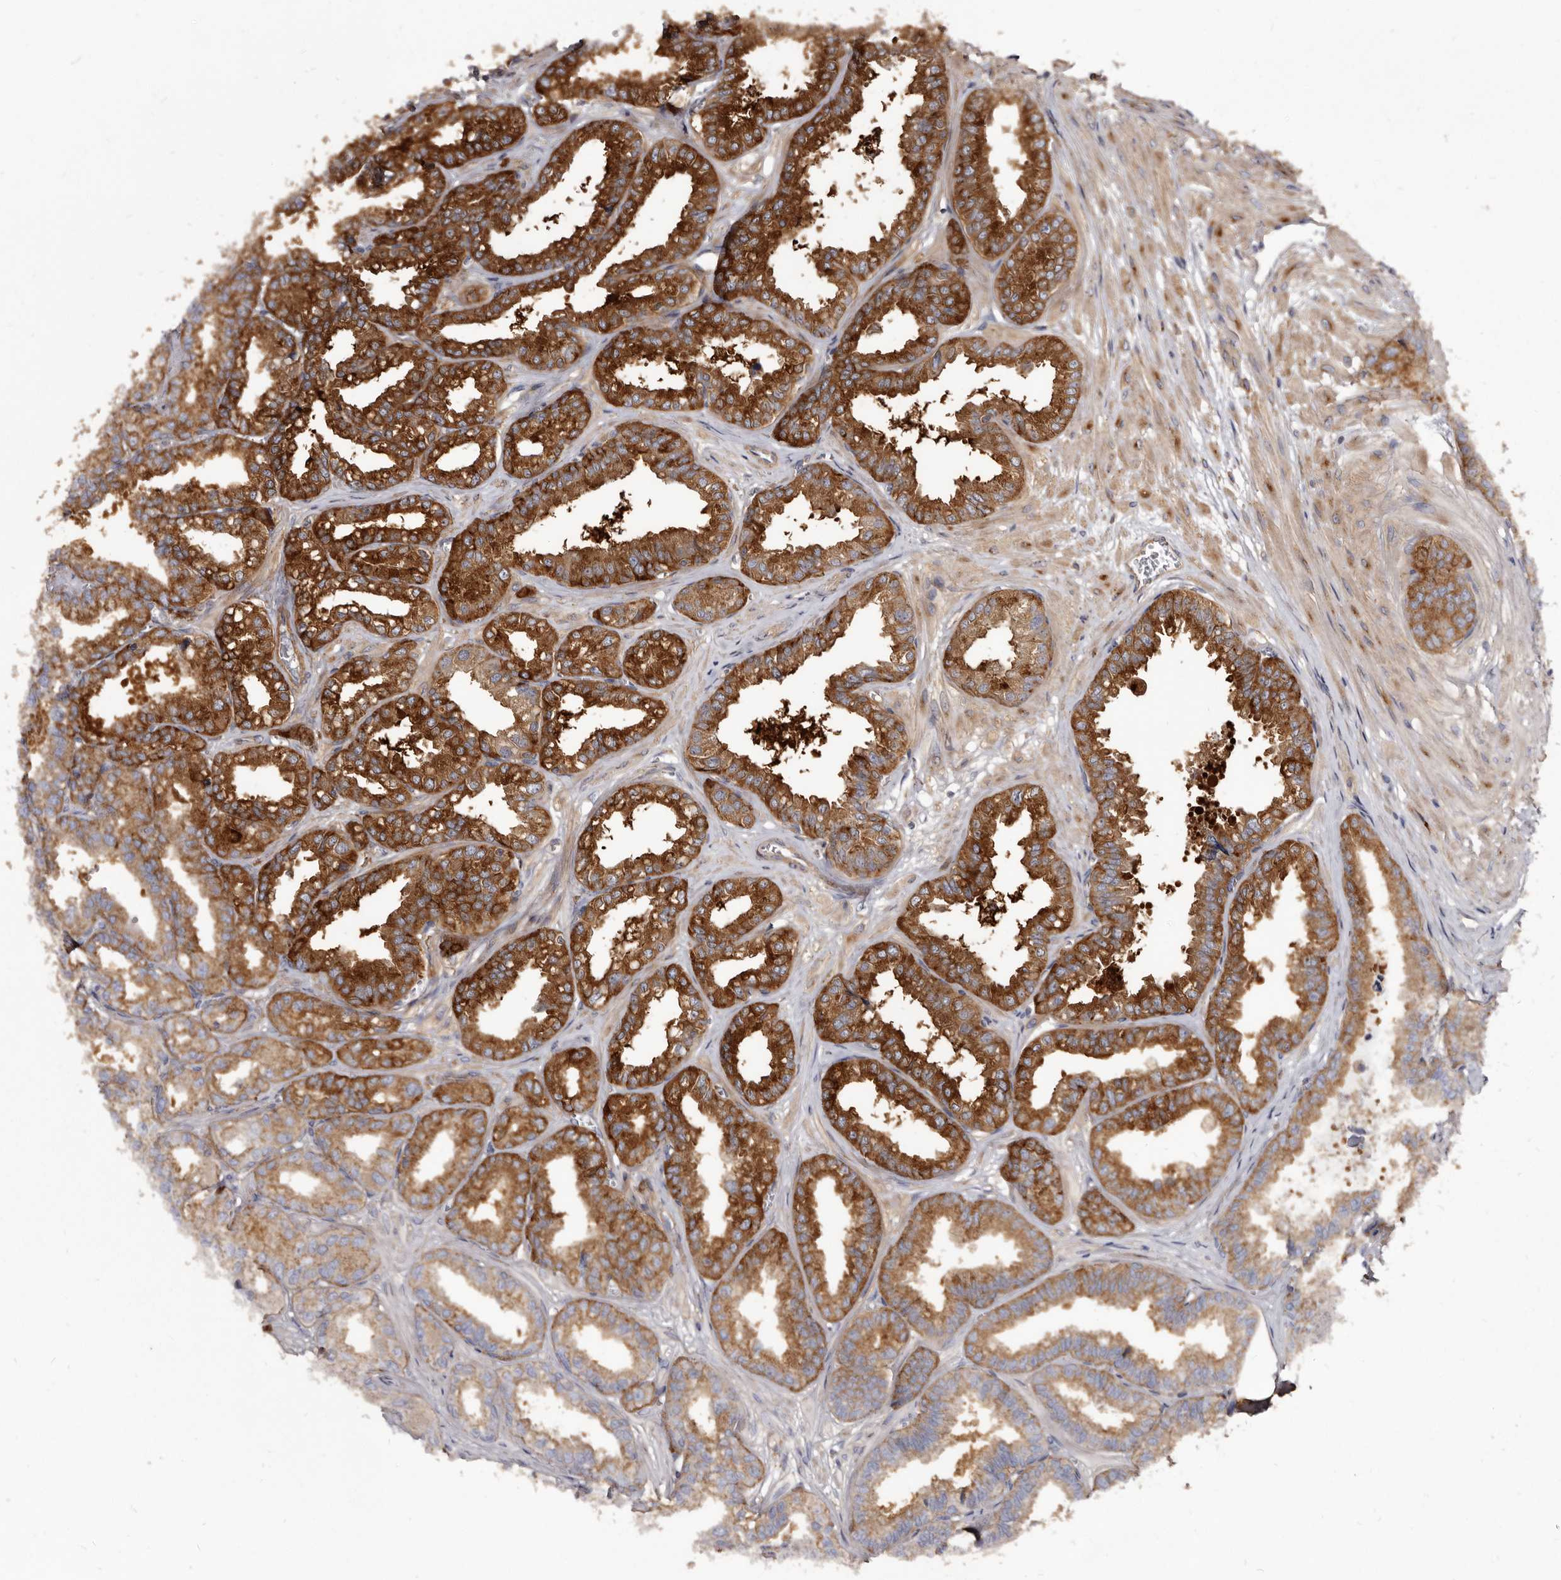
{"staining": {"intensity": "strong", "quantity": ">75%", "location": "cytoplasmic/membranous"}, "tissue": "seminal vesicle", "cell_type": "Glandular cells", "image_type": "normal", "snomed": [{"axis": "morphology", "description": "Normal tissue, NOS"}, {"axis": "topography", "description": "Prostate"}, {"axis": "topography", "description": "Seminal veicle"}], "caption": "Protein expression analysis of unremarkable seminal vesicle displays strong cytoplasmic/membranous expression in about >75% of glandular cells. (Stains: DAB in brown, nuclei in blue, Microscopy: brightfield microscopy at high magnification).", "gene": "TPD52", "patient": {"sex": "male", "age": 51}}